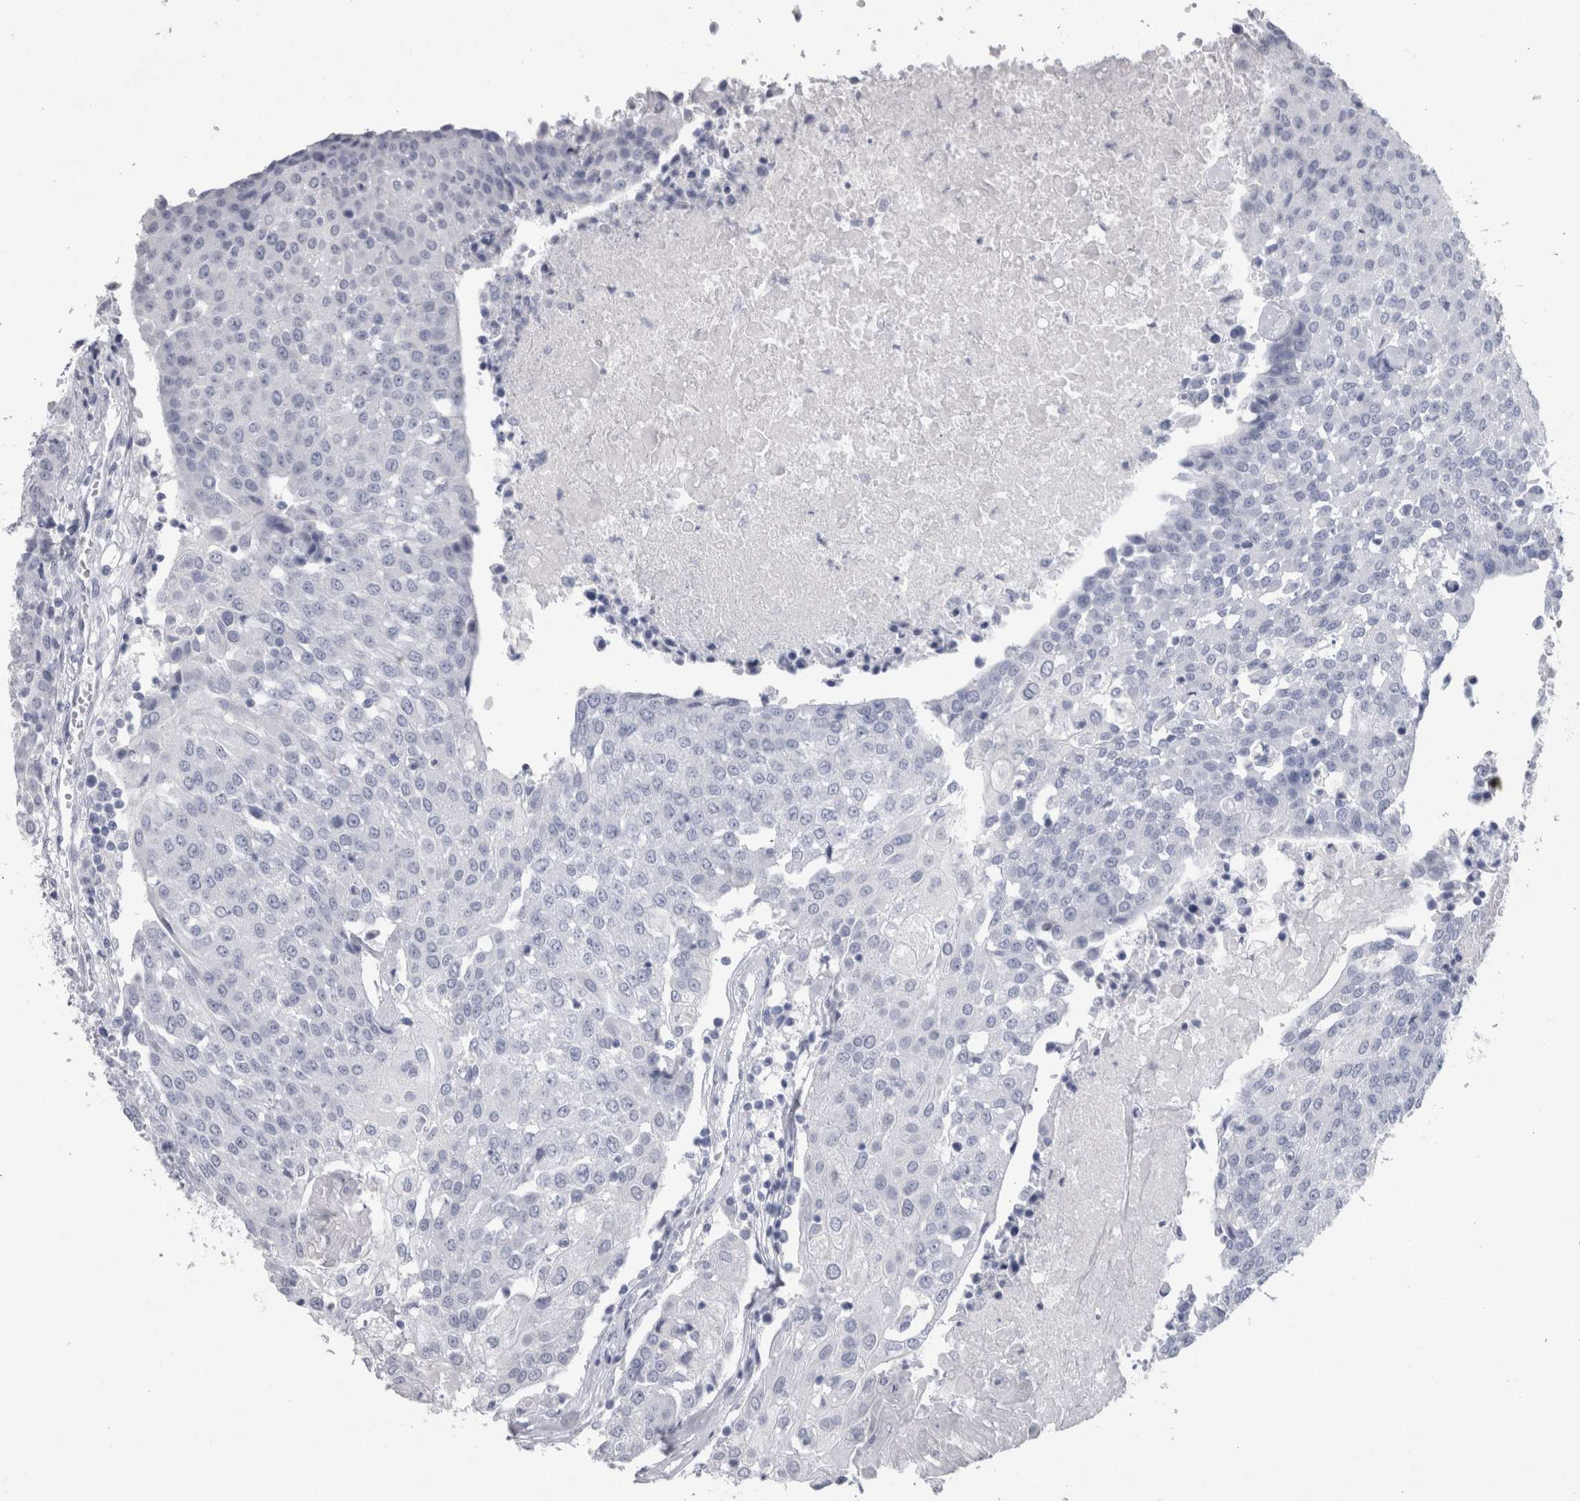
{"staining": {"intensity": "negative", "quantity": "none", "location": "none"}, "tissue": "urothelial cancer", "cell_type": "Tumor cells", "image_type": "cancer", "snomed": [{"axis": "morphology", "description": "Urothelial carcinoma, High grade"}, {"axis": "topography", "description": "Urinary bladder"}], "caption": "This is a image of immunohistochemistry (IHC) staining of urothelial cancer, which shows no staining in tumor cells. The staining is performed using DAB brown chromogen with nuclei counter-stained in using hematoxylin.", "gene": "PTH", "patient": {"sex": "female", "age": 85}}